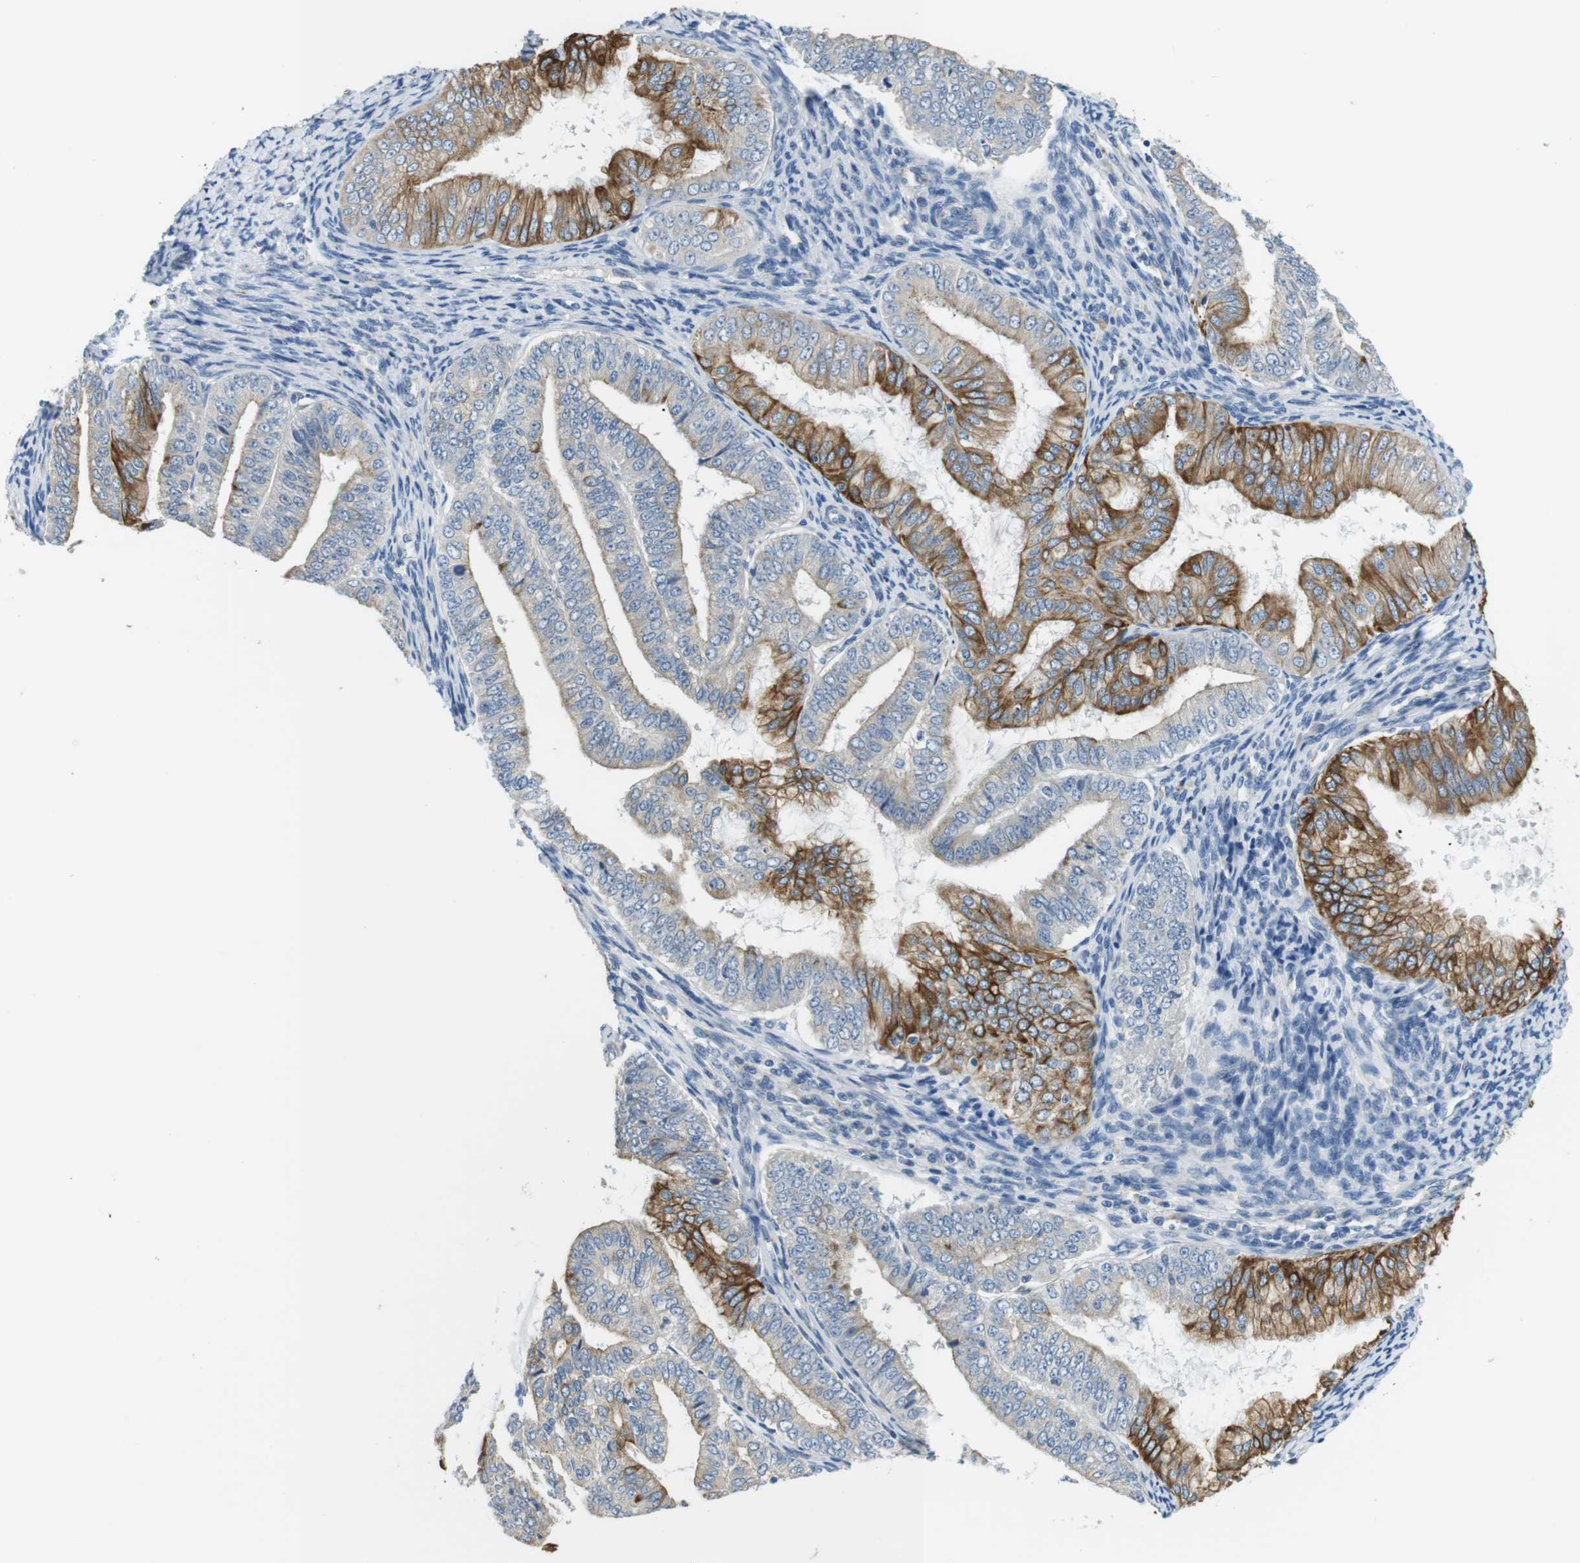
{"staining": {"intensity": "moderate", "quantity": "25%-75%", "location": "cytoplasmic/membranous"}, "tissue": "endometrial cancer", "cell_type": "Tumor cells", "image_type": "cancer", "snomed": [{"axis": "morphology", "description": "Adenocarcinoma, NOS"}, {"axis": "topography", "description": "Endometrium"}], "caption": "The image reveals staining of adenocarcinoma (endometrial), revealing moderate cytoplasmic/membranous protein positivity (brown color) within tumor cells.", "gene": "UNC5CL", "patient": {"sex": "female", "age": 63}}